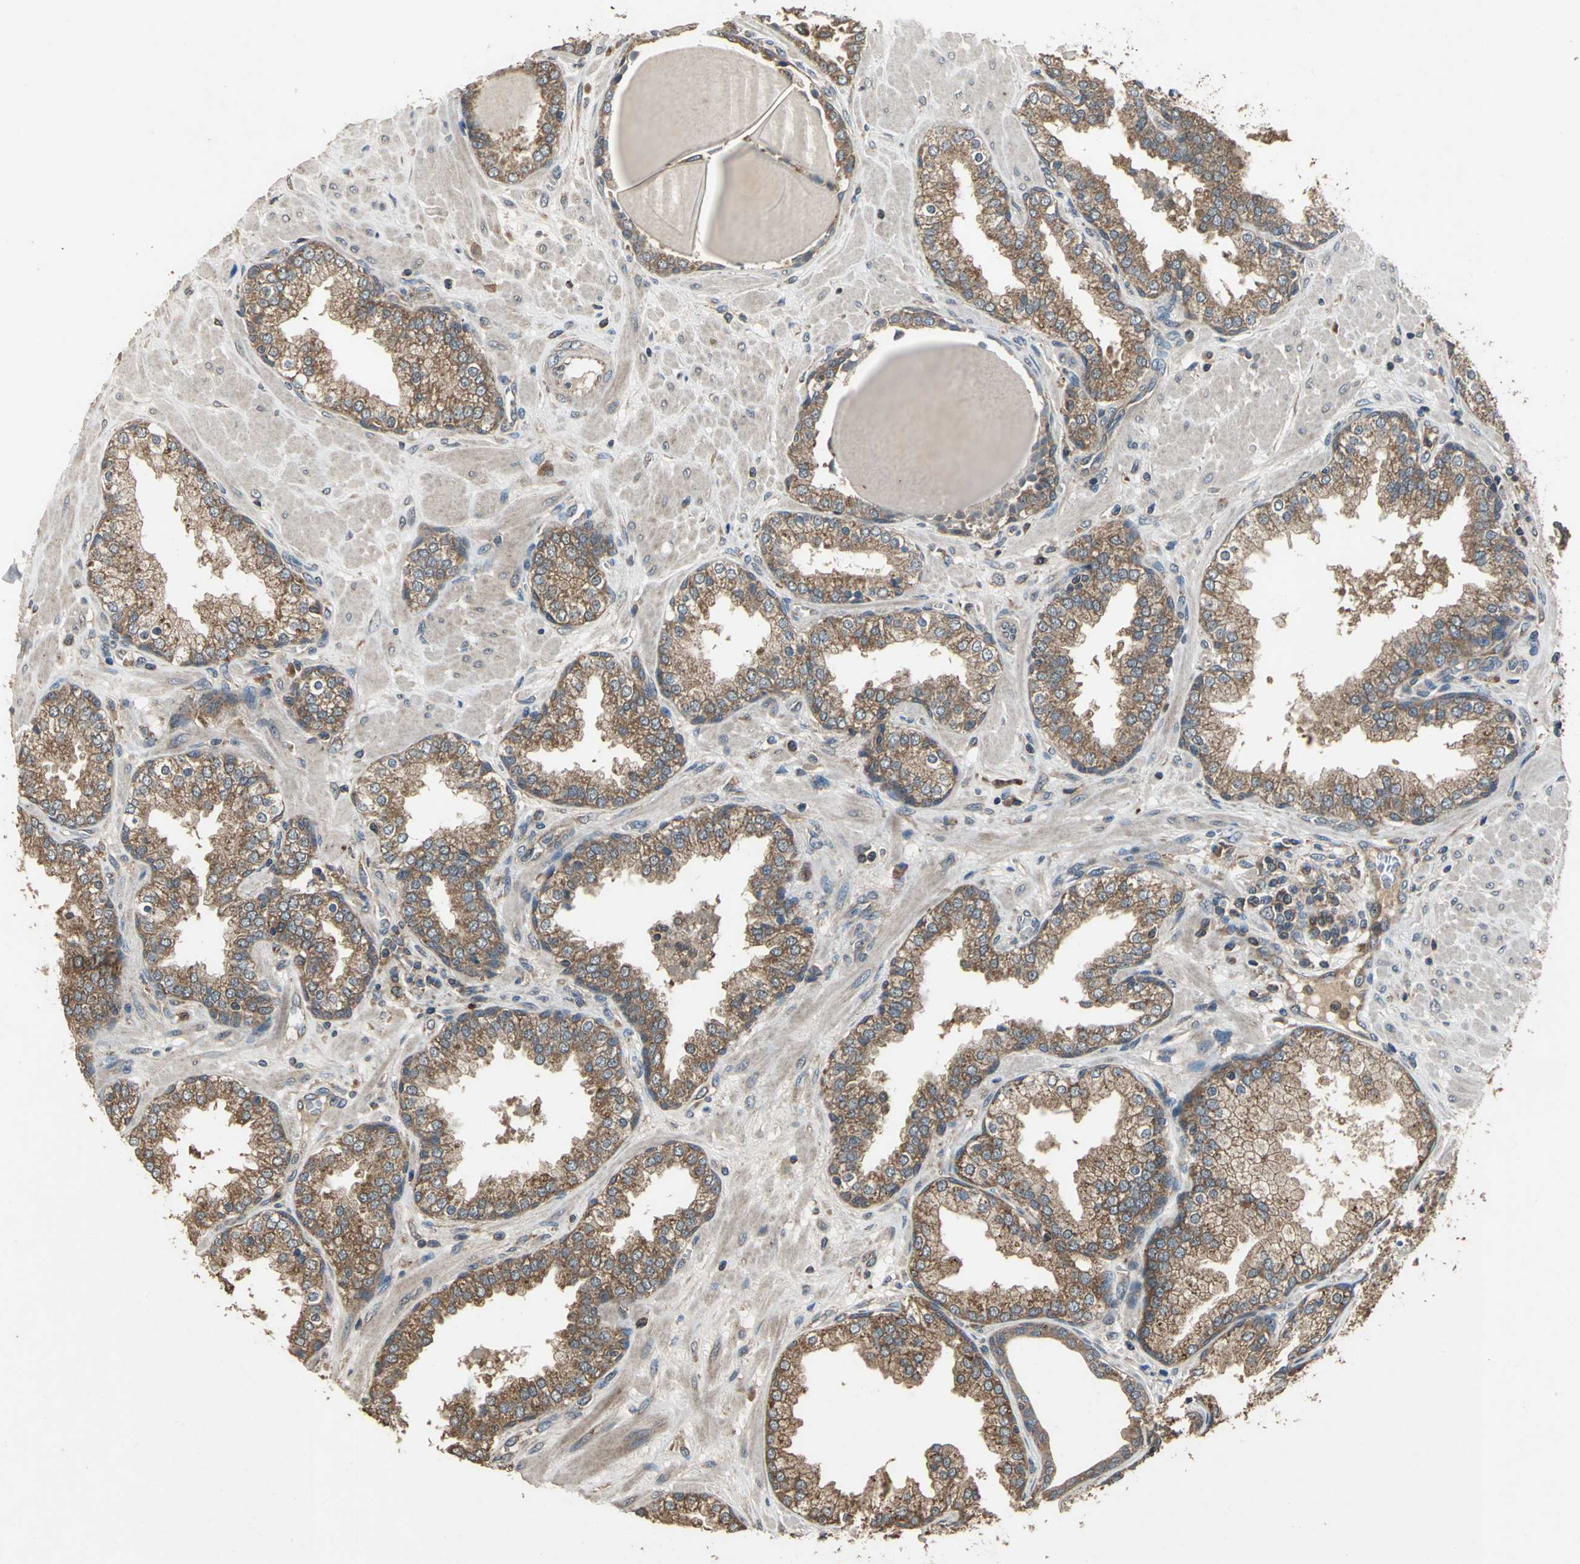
{"staining": {"intensity": "strong", "quantity": ">75%", "location": "cytoplasmic/membranous"}, "tissue": "prostate", "cell_type": "Glandular cells", "image_type": "normal", "snomed": [{"axis": "morphology", "description": "Normal tissue, NOS"}, {"axis": "topography", "description": "Prostate"}], "caption": "Immunohistochemical staining of benign prostate demonstrates >75% levels of strong cytoplasmic/membranous protein positivity in approximately >75% of glandular cells.", "gene": "ZNF608", "patient": {"sex": "male", "age": 51}}